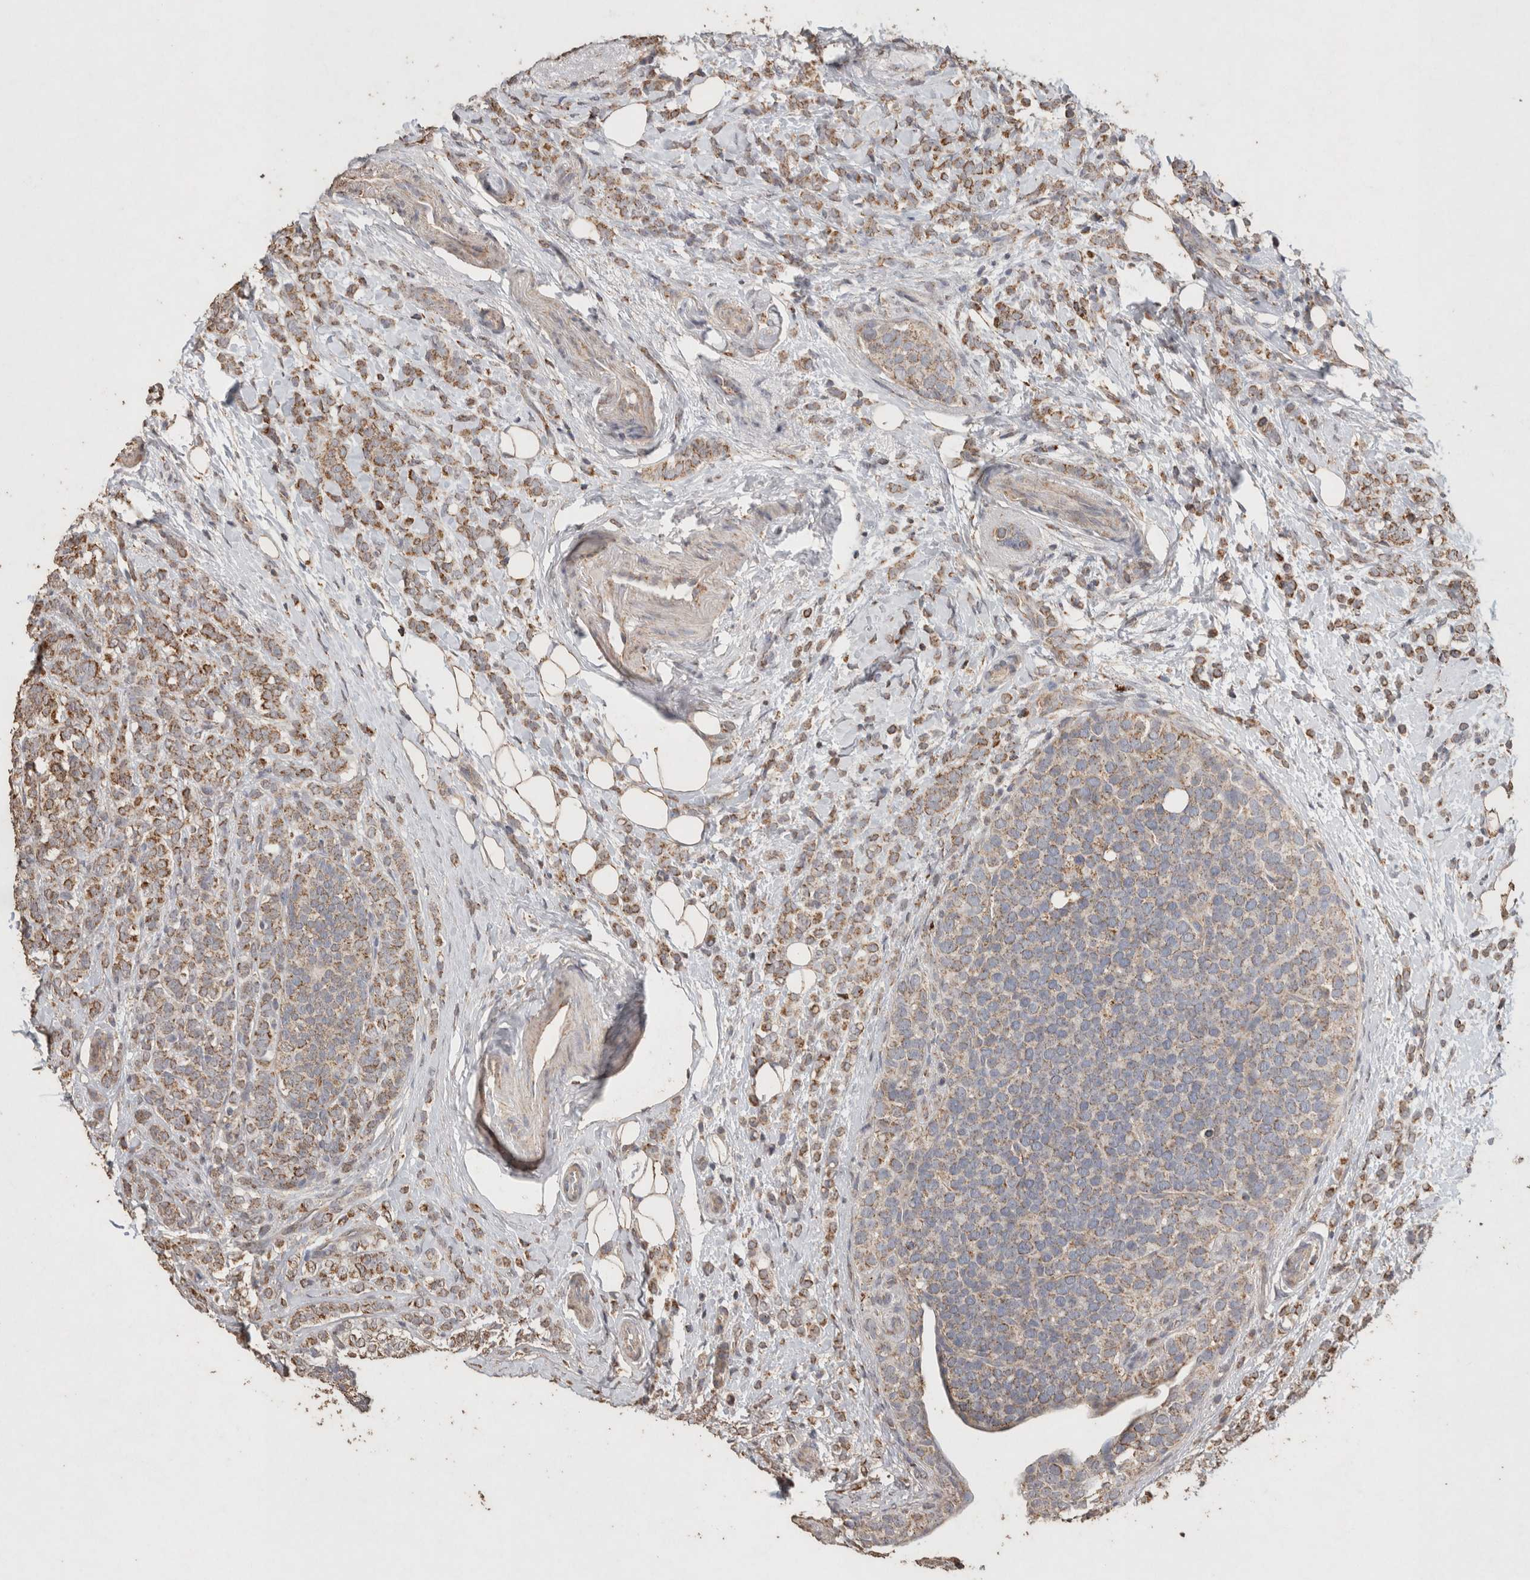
{"staining": {"intensity": "moderate", "quantity": ">75%", "location": "cytoplasmic/membranous"}, "tissue": "breast cancer", "cell_type": "Tumor cells", "image_type": "cancer", "snomed": [{"axis": "morphology", "description": "Lobular carcinoma"}, {"axis": "topography", "description": "Breast"}], "caption": "Tumor cells exhibit medium levels of moderate cytoplasmic/membranous positivity in approximately >75% of cells in breast cancer (lobular carcinoma).", "gene": "ACADM", "patient": {"sex": "female", "age": 50}}